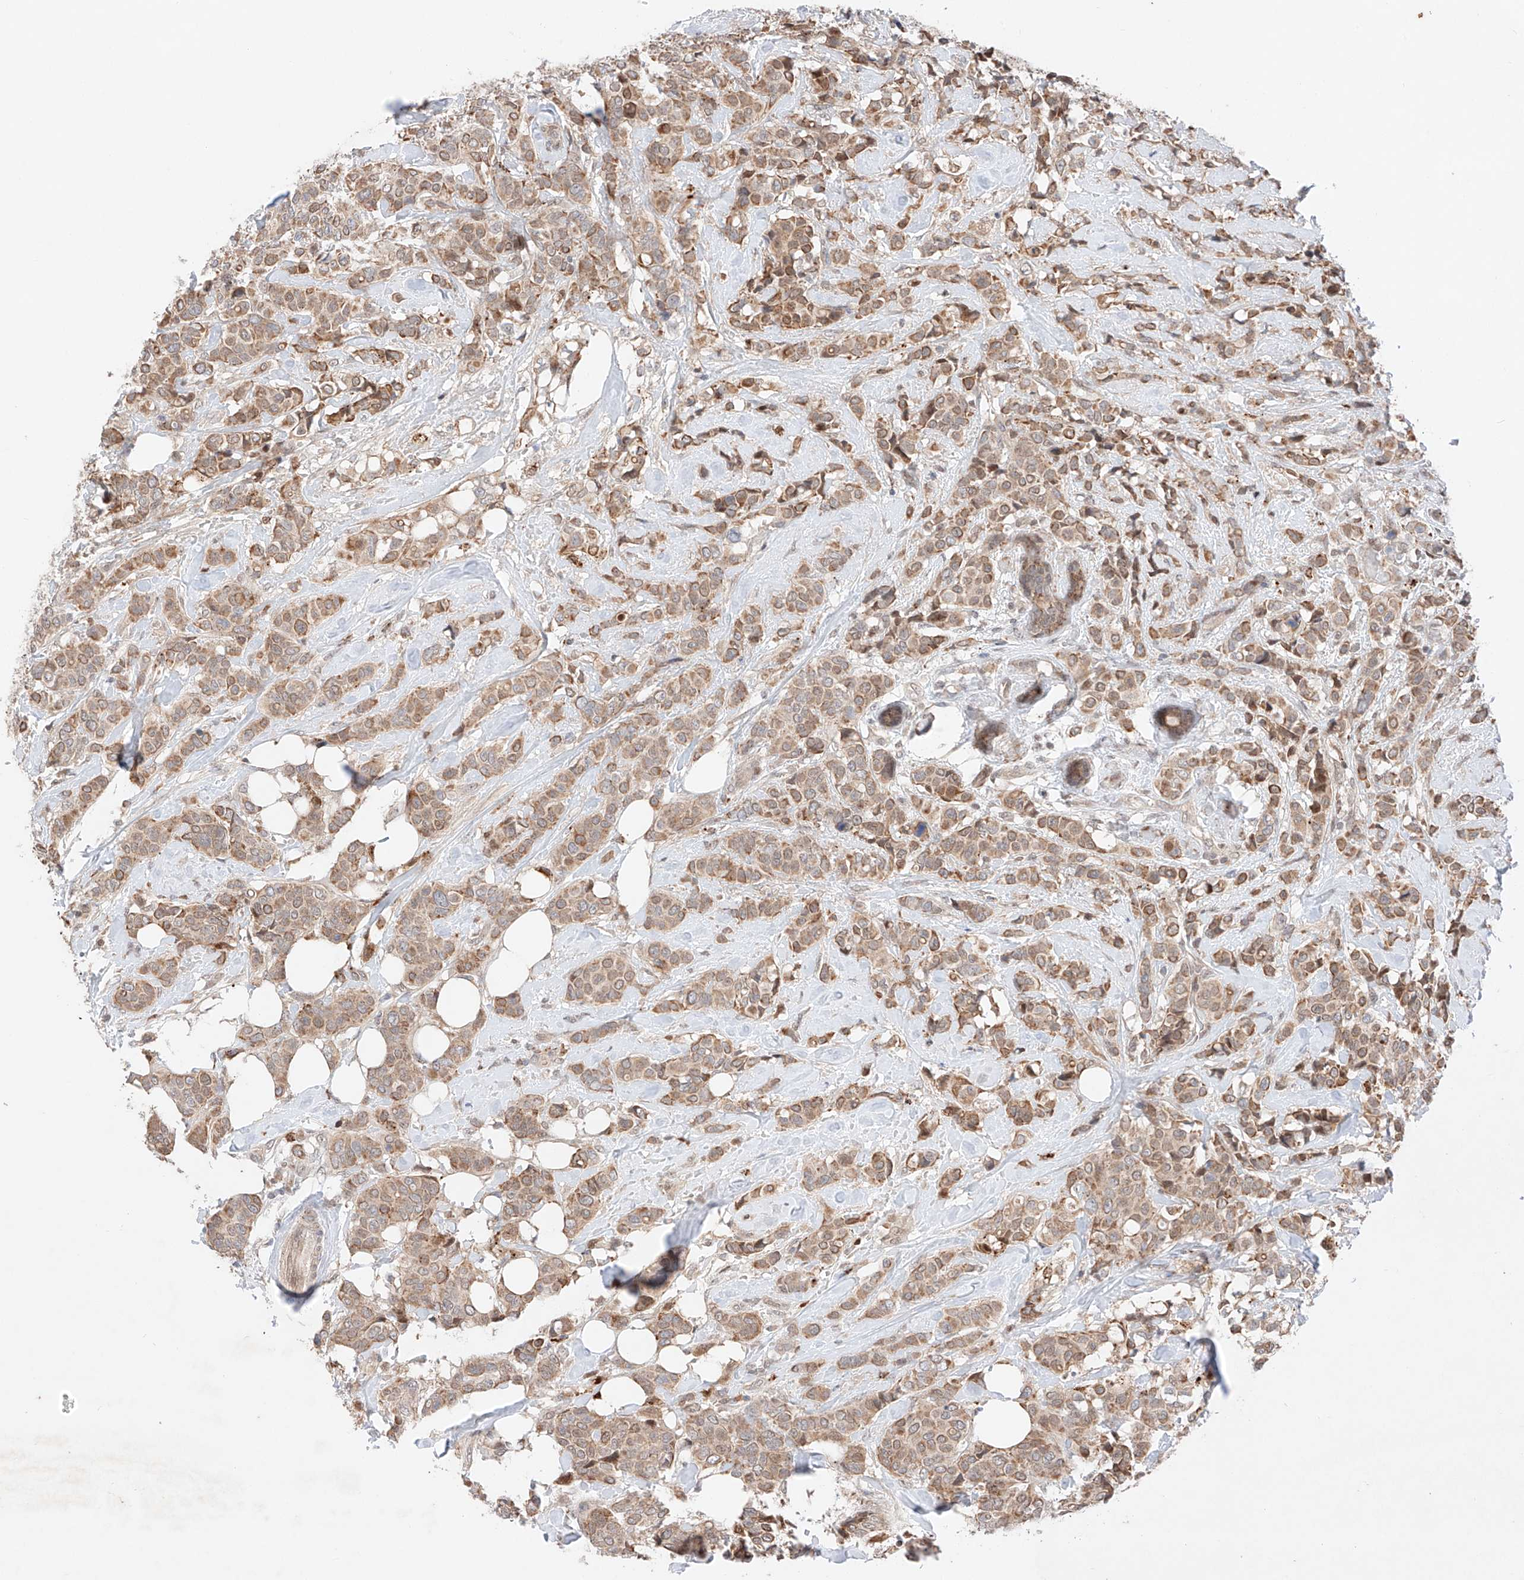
{"staining": {"intensity": "moderate", "quantity": ">75%", "location": "cytoplasmic/membranous"}, "tissue": "breast cancer", "cell_type": "Tumor cells", "image_type": "cancer", "snomed": [{"axis": "morphology", "description": "Lobular carcinoma"}, {"axis": "topography", "description": "Breast"}], "caption": "The photomicrograph displays staining of breast cancer, revealing moderate cytoplasmic/membranous protein staining (brown color) within tumor cells.", "gene": "GCNT1", "patient": {"sex": "female", "age": 51}}